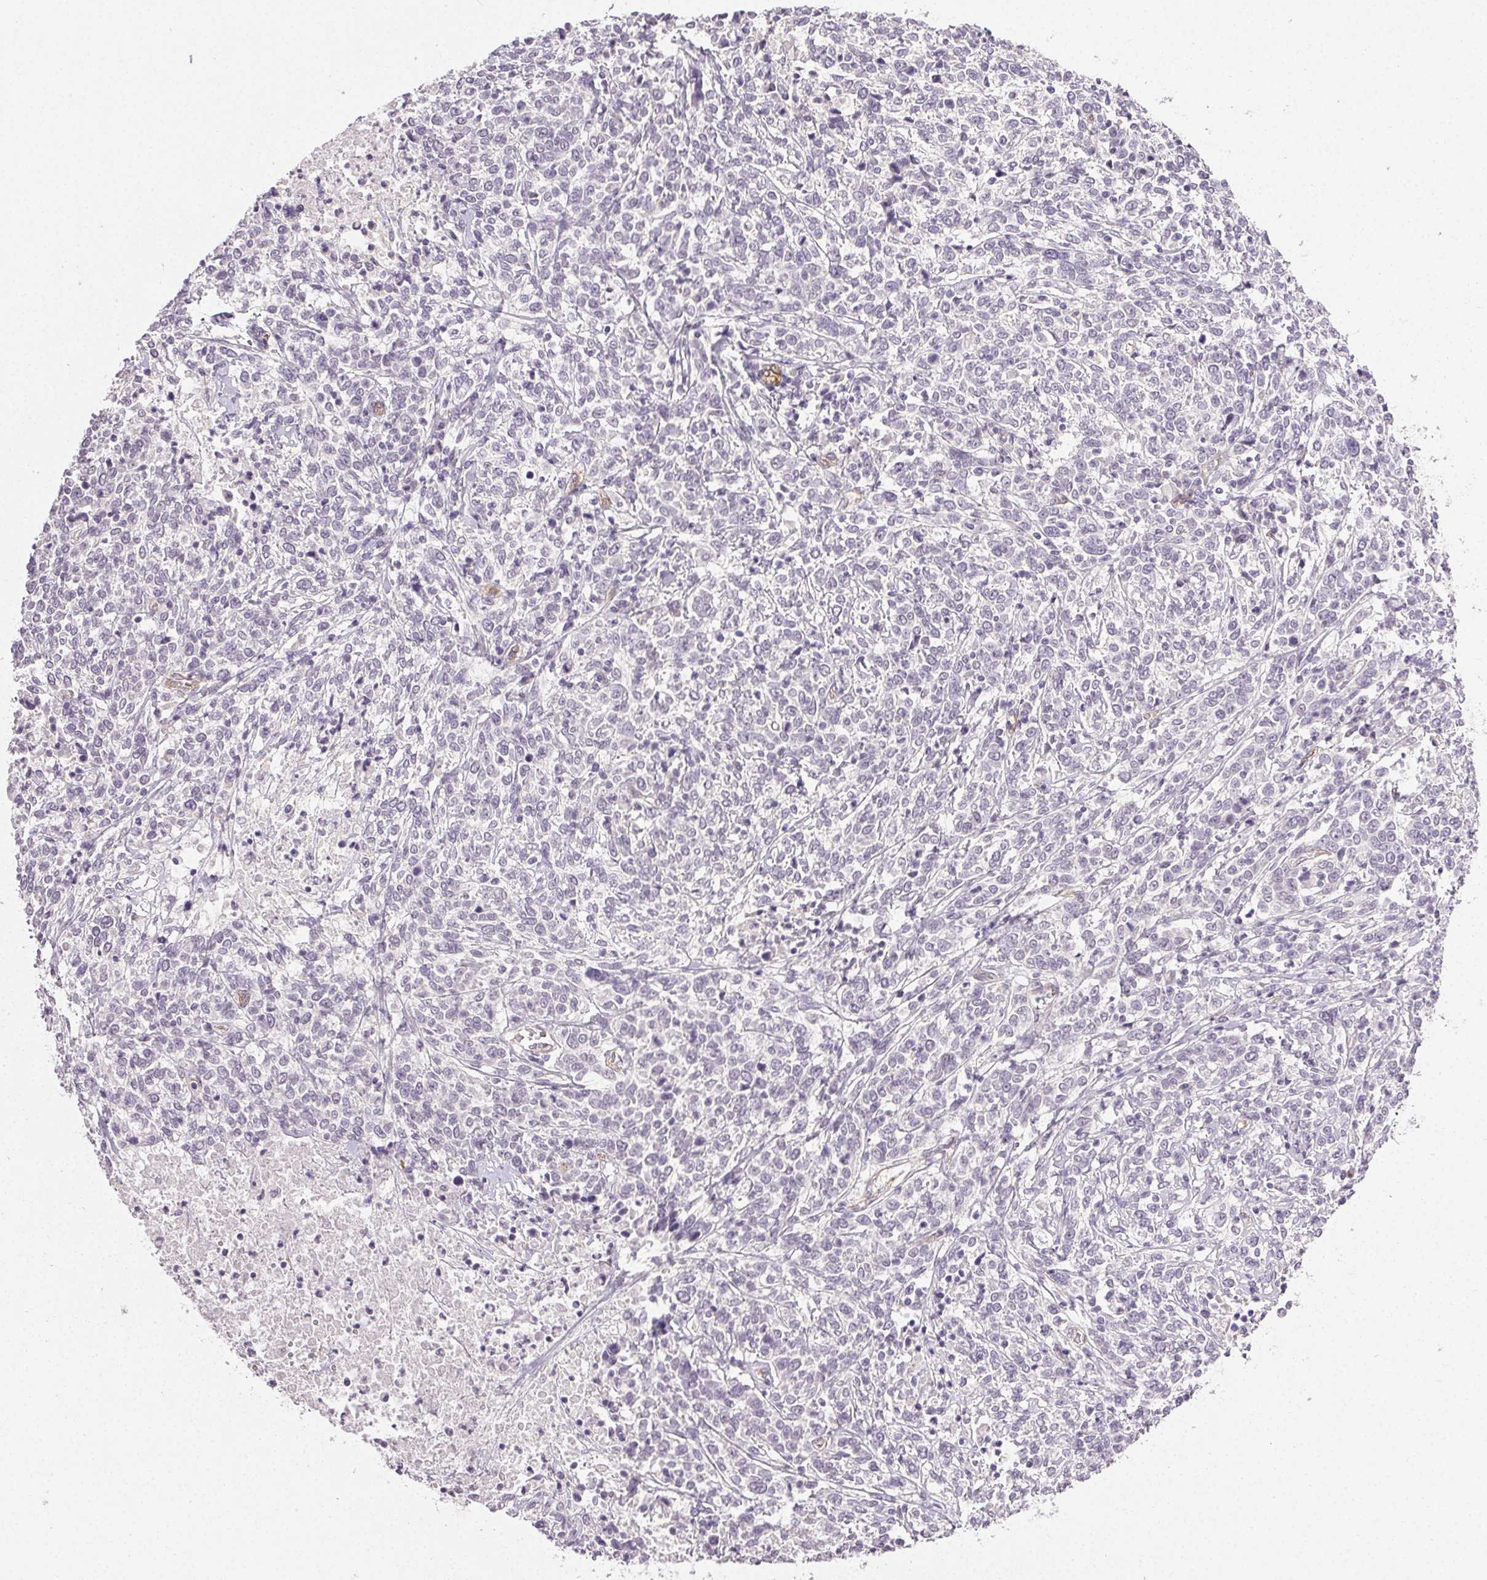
{"staining": {"intensity": "negative", "quantity": "none", "location": "none"}, "tissue": "cervical cancer", "cell_type": "Tumor cells", "image_type": "cancer", "snomed": [{"axis": "morphology", "description": "Squamous cell carcinoma, NOS"}, {"axis": "topography", "description": "Cervix"}], "caption": "This is an immunohistochemistry (IHC) histopathology image of human cervical cancer (squamous cell carcinoma). There is no expression in tumor cells.", "gene": "PLCB1", "patient": {"sex": "female", "age": 46}}